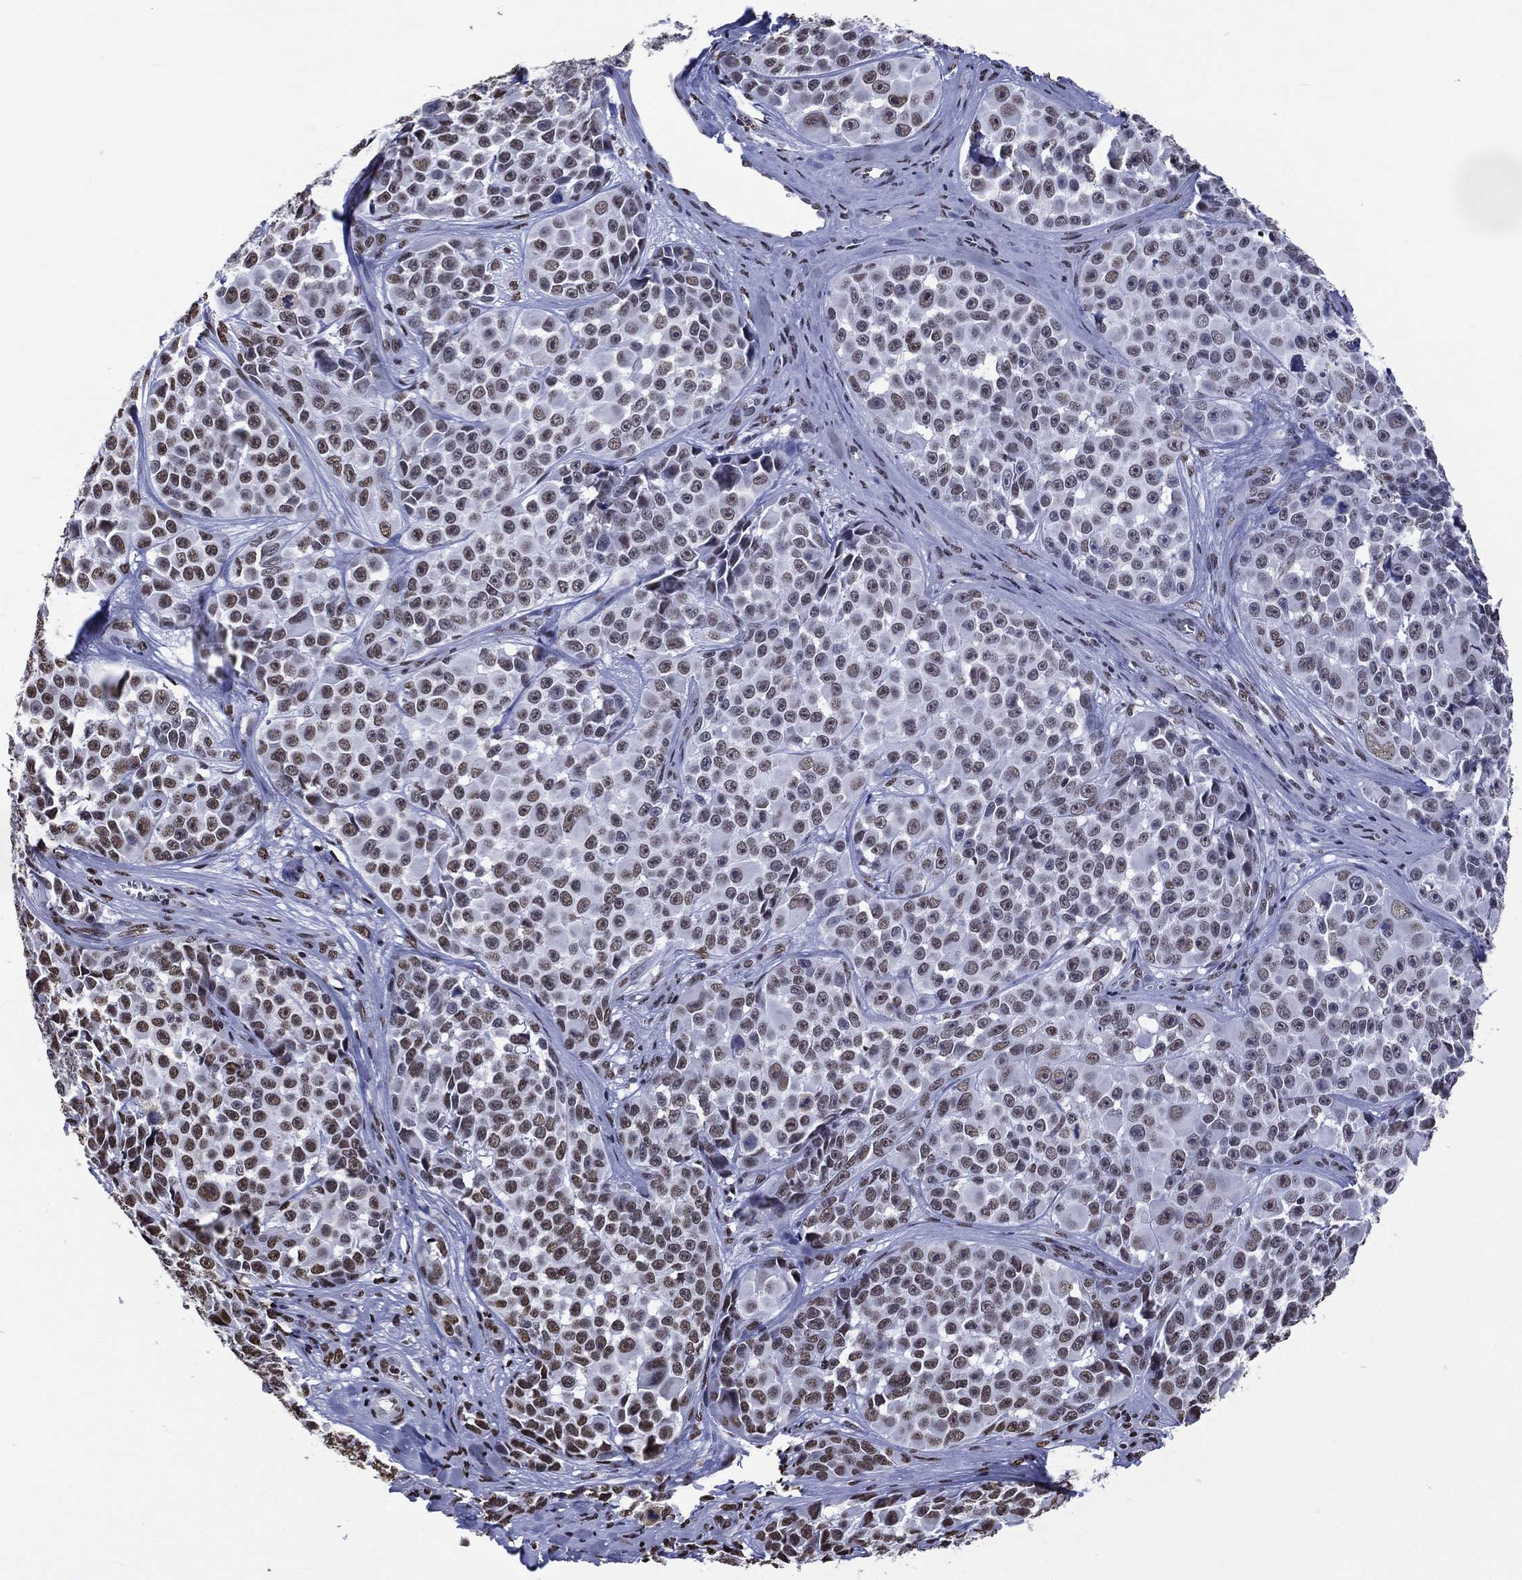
{"staining": {"intensity": "moderate", "quantity": "25%-75%", "location": "nuclear"}, "tissue": "melanoma", "cell_type": "Tumor cells", "image_type": "cancer", "snomed": [{"axis": "morphology", "description": "Malignant melanoma, NOS"}, {"axis": "topography", "description": "Skin"}], "caption": "Protein analysis of malignant melanoma tissue displays moderate nuclear positivity in about 25%-75% of tumor cells. Ihc stains the protein of interest in brown and the nuclei are stained blue.", "gene": "RETREG2", "patient": {"sex": "female", "age": 88}}